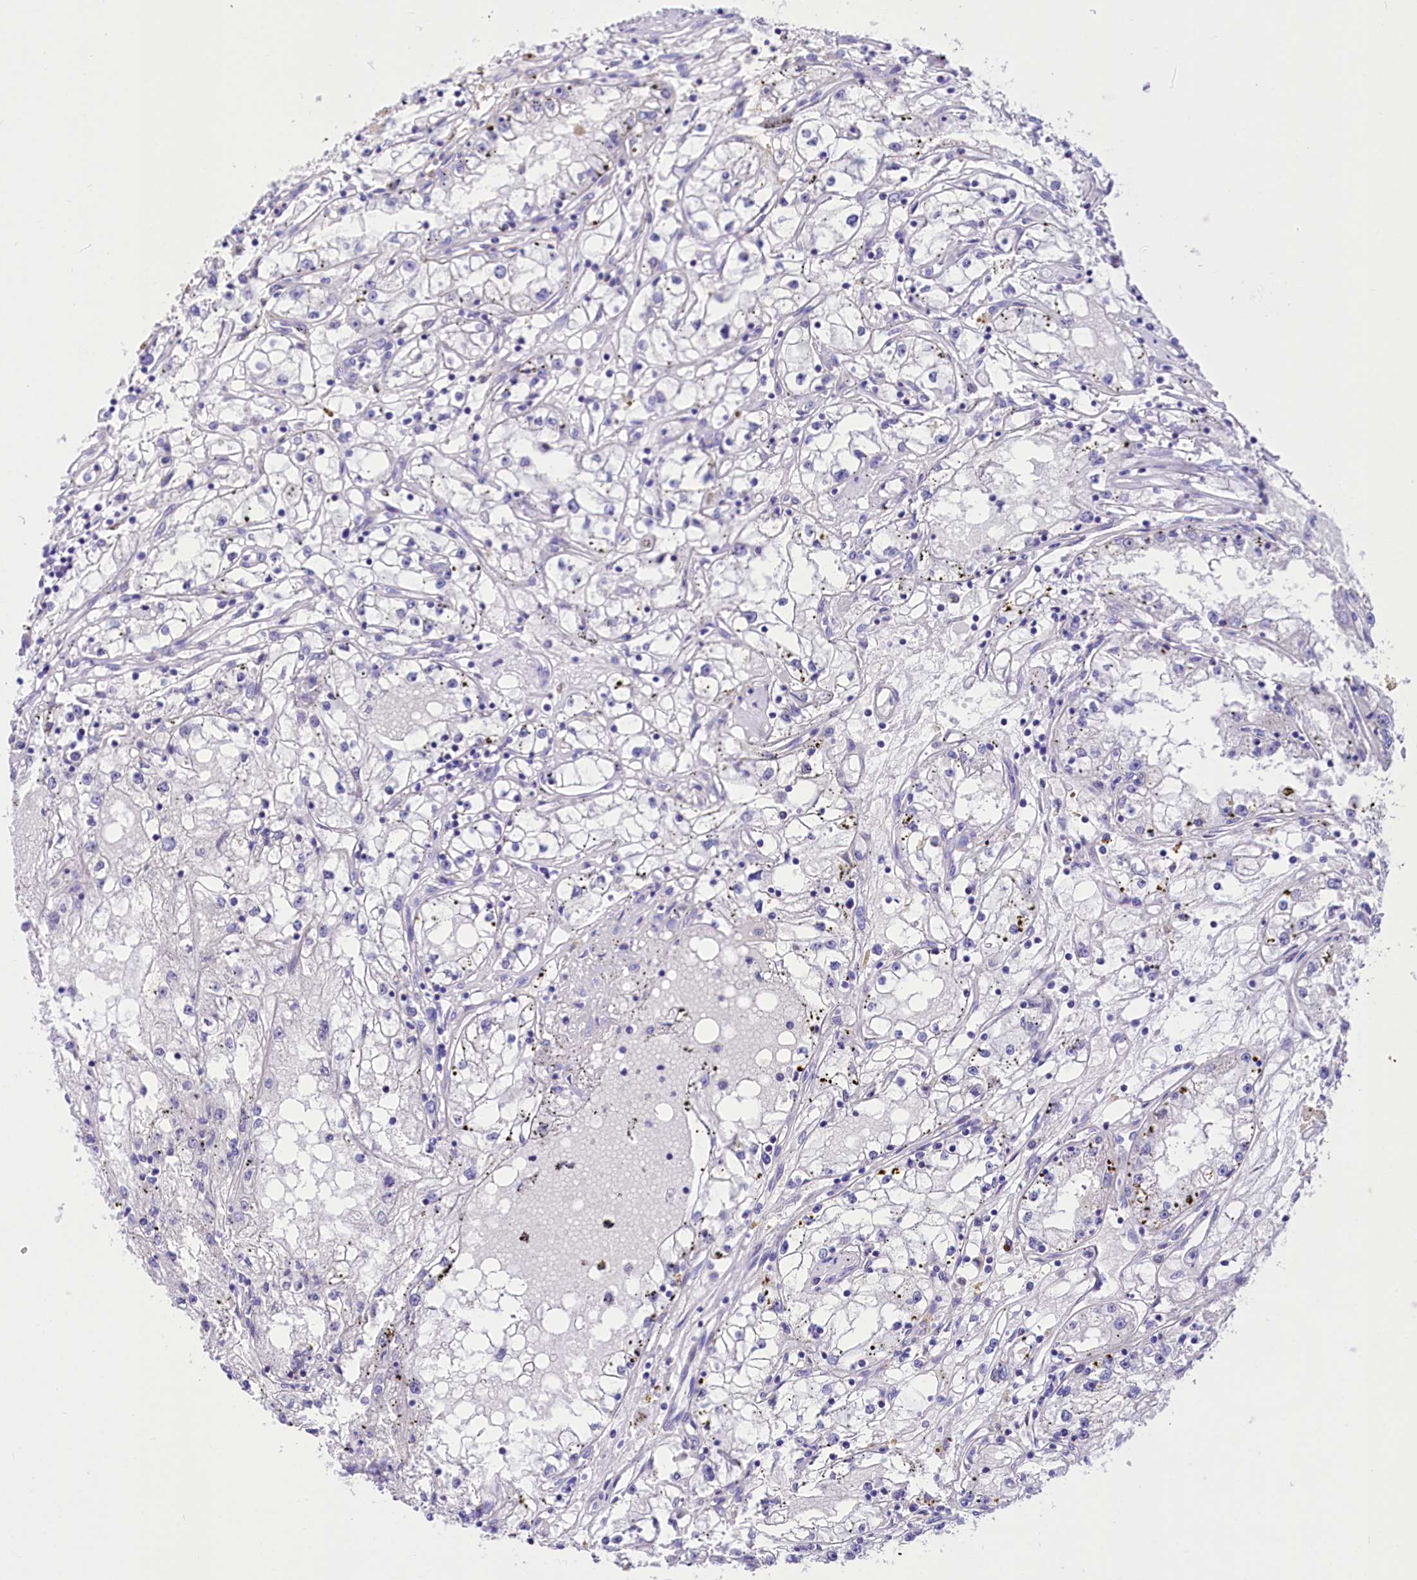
{"staining": {"intensity": "negative", "quantity": "none", "location": "none"}, "tissue": "renal cancer", "cell_type": "Tumor cells", "image_type": "cancer", "snomed": [{"axis": "morphology", "description": "Adenocarcinoma, NOS"}, {"axis": "topography", "description": "Kidney"}], "caption": "A photomicrograph of human renal adenocarcinoma is negative for staining in tumor cells.", "gene": "TTC36", "patient": {"sex": "male", "age": 56}}